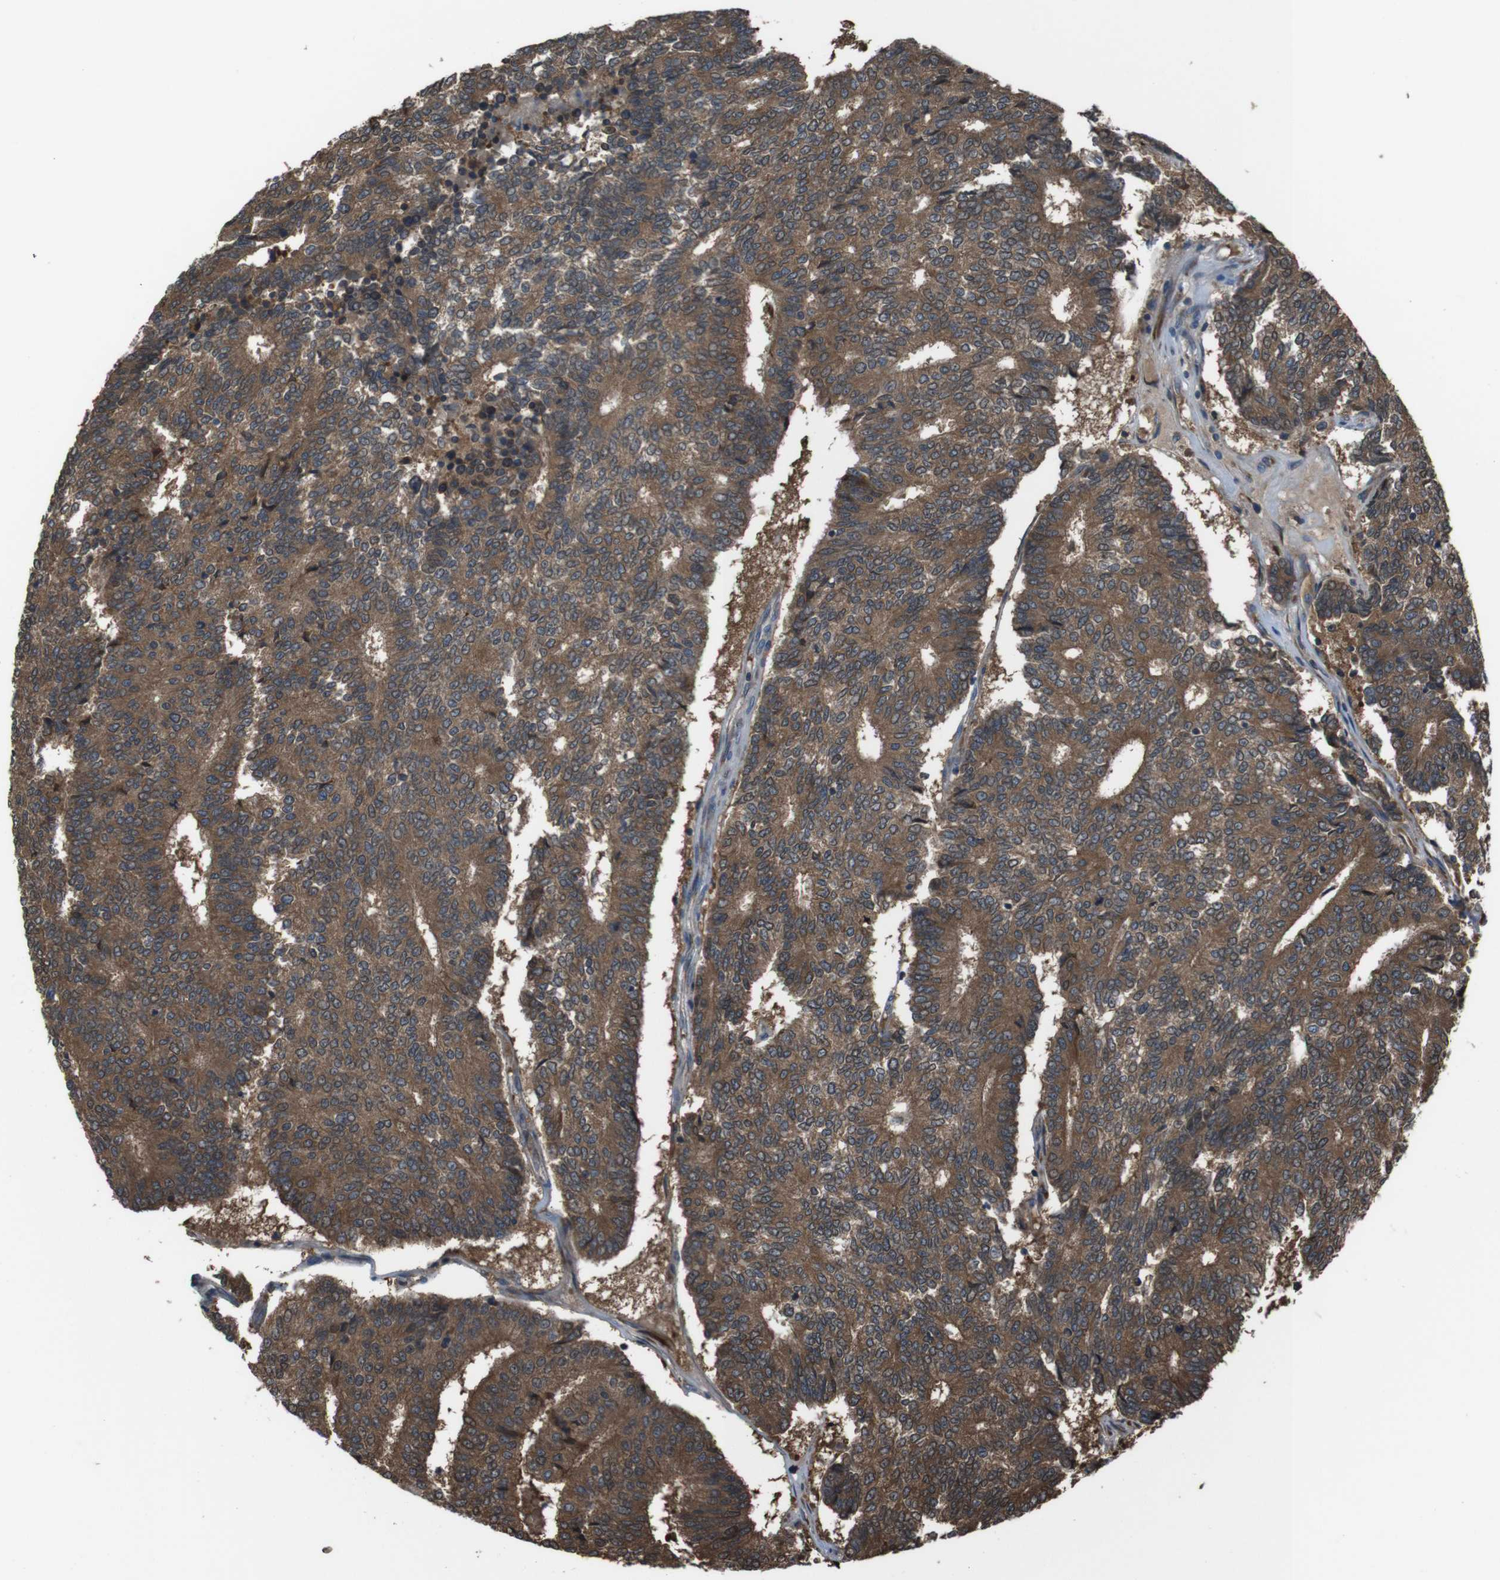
{"staining": {"intensity": "strong", "quantity": ">75%", "location": "cytoplasmic/membranous"}, "tissue": "prostate cancer", "cell_type": "Tumor cells", "image_type": "cancer", "snomed": [{"axis": "morphology", "description": "Normal tissue, NOS"}, {"axis": "morphology", "description": "Adenocarcinoma, High grade"}, {"axis": "topography", "description": "Prostate"}, {"axis": "topography", "description": "Seminal veicle"}], "caption": "Protein staining demonstrates strong cytoplasmic/membranous positivity in approximately >75% of tumor cells in high-grade adenocarcinoma (prostate). The protein is shown in brown color, while the nuclei are stained blue.", "gene": "SSR3", "patient": {"sex": "male", "age": 55}}